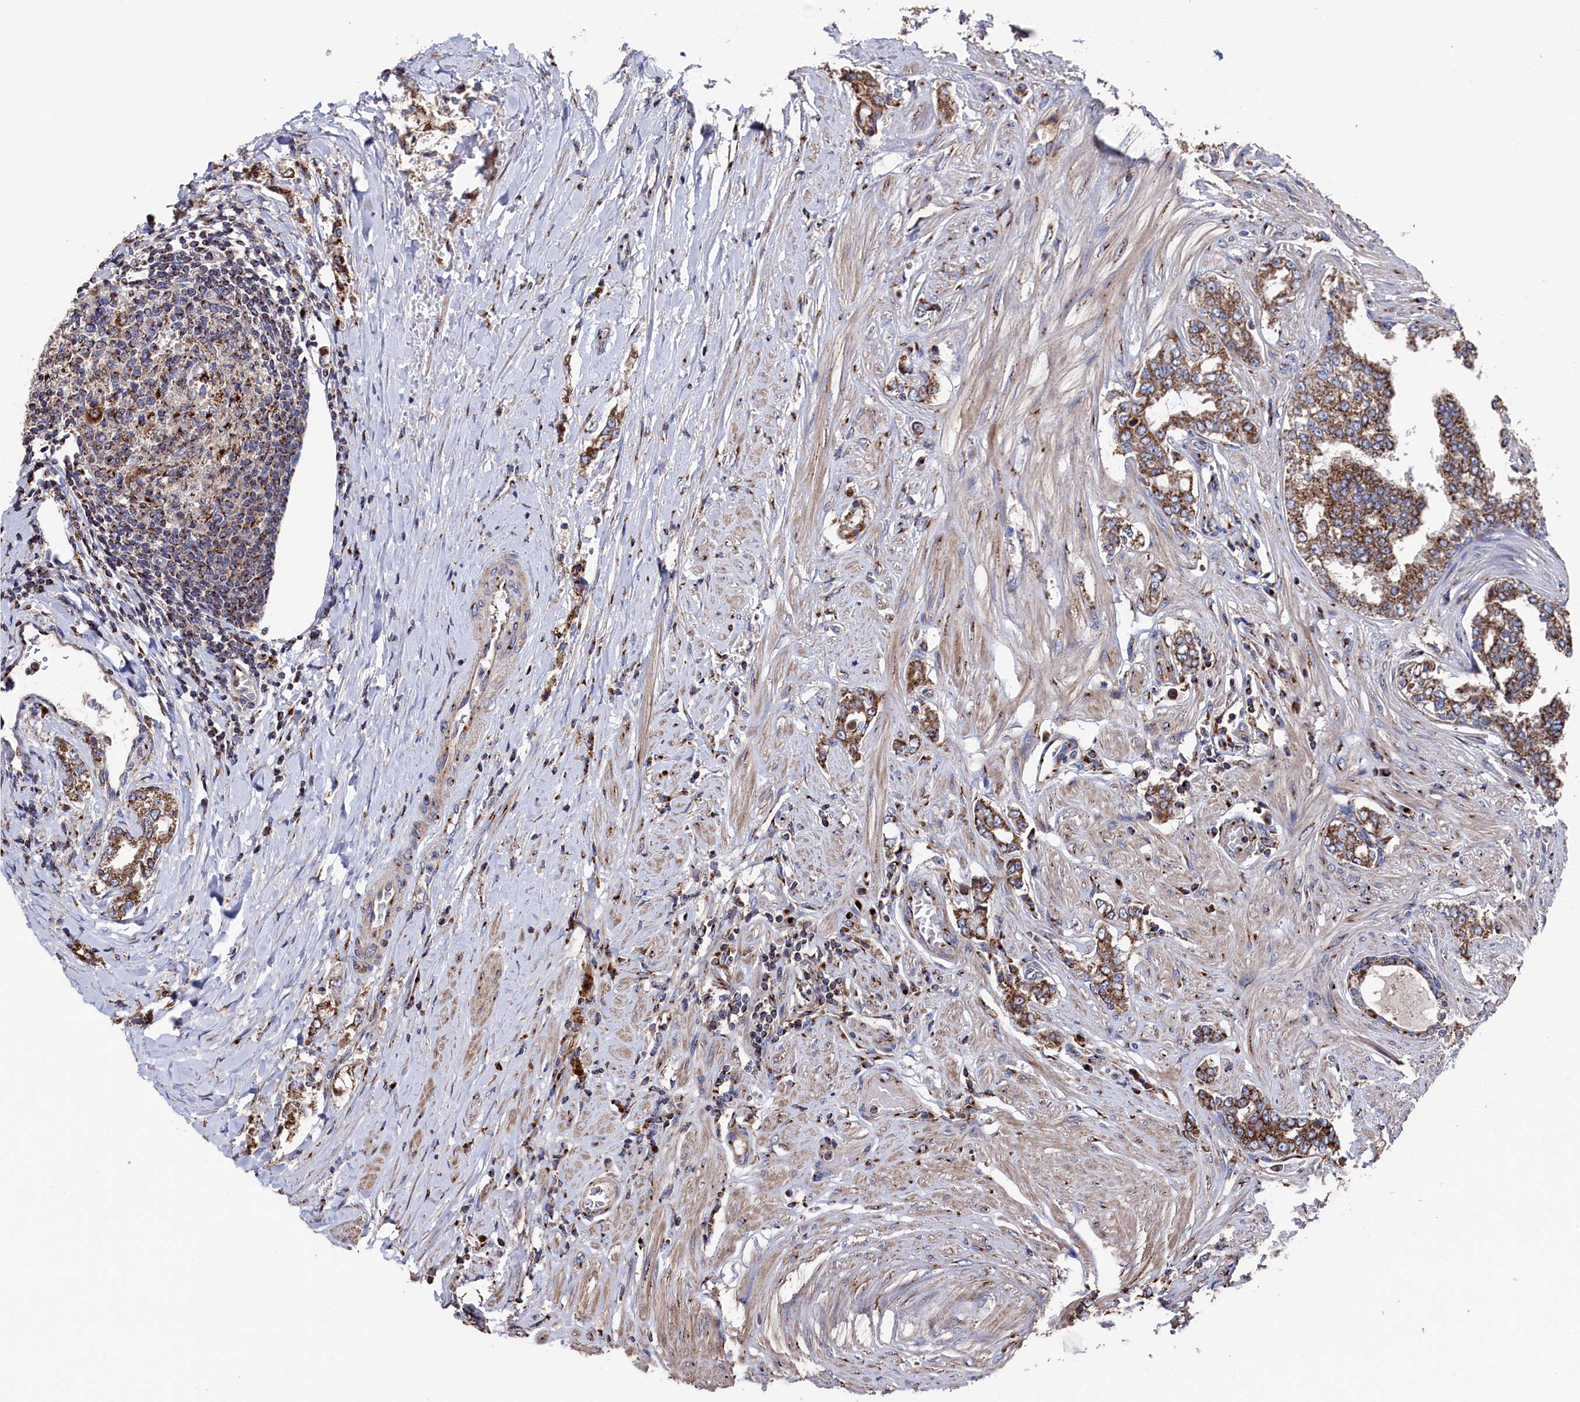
{"staining": {"intensity": "strong", "quantity": ">75%", "location": "cytoplasmic/membranous"}, "tissue": "prostate cancer", "cell_type": "Tumor cells", "image_type": "cancer", "snomed": [{"axis": "morphology", "description": "Adenocarcinoma, High grade"}, {"axis": "topography", "description": "Prostate"}], "caption": "Immunohistochemistry (IHC) (DAB (3,3'-diaminobenzidine)) staining of prostate adenocarcinoma (high-grade) shows strong cytoplasmic/membranous protein expression in approximately >75% of tumor cells.", "gene": "PRRC1", "patient": {"sex": "male", "age": 64}}